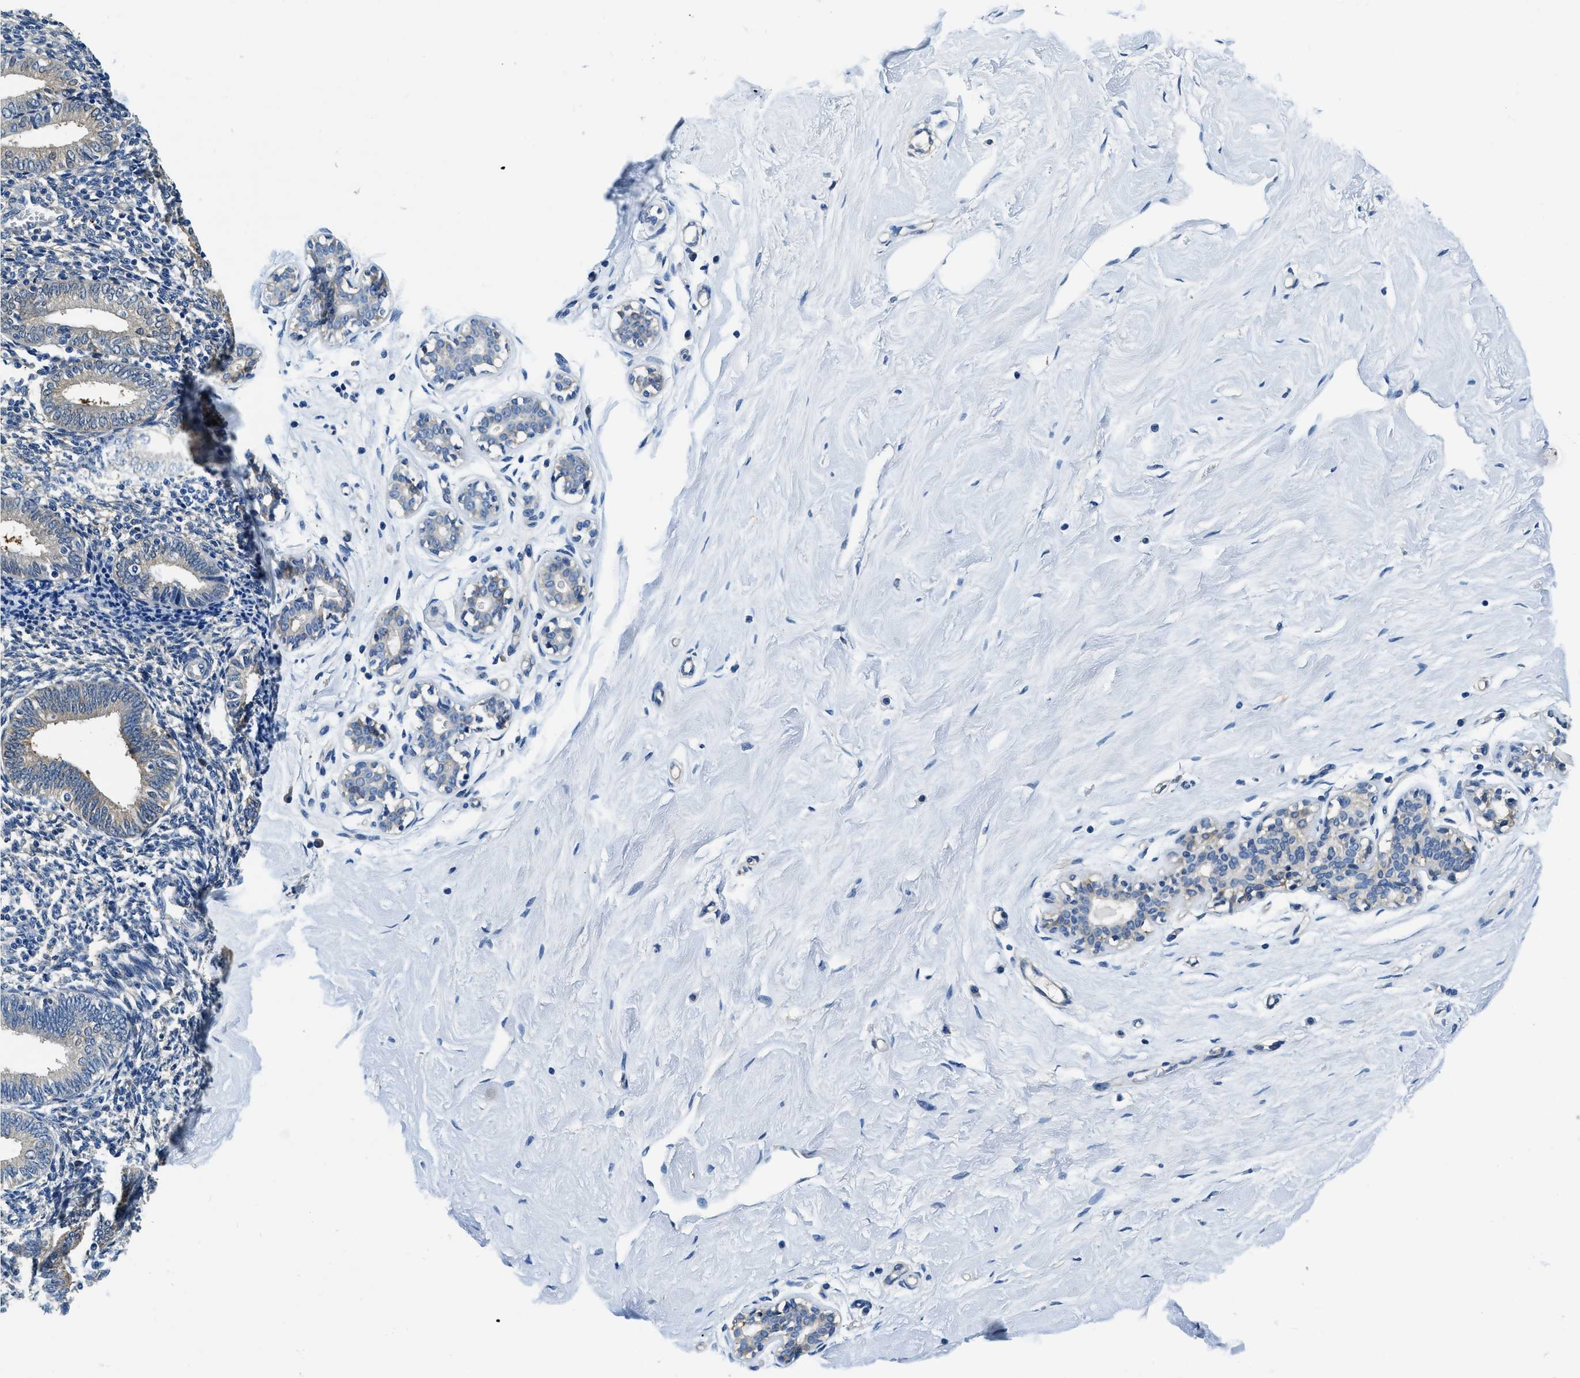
{"staining": {"intensity": "negative", "quantity": "none", "location": "none"}, "tissue": "breast", "cell_type": "Adipocytes", "image_type": "normal", "snomed": [{"axis": "morphology", "description": "Normal tissue, NOS"}, {"axis": "topography", "description": "Breast"}], "caption": "A high-resolution image shows immunohistochemistry staining of normal breast, which displays no significant expression in adipocytes. (DAB (3,3'-diaminobenzidine) immunohistochemistry (IHC) visualized using brightfield microscopy, high magnification).", "gene": "TWF1", "patient": {"sex": "female", "age": 23}}